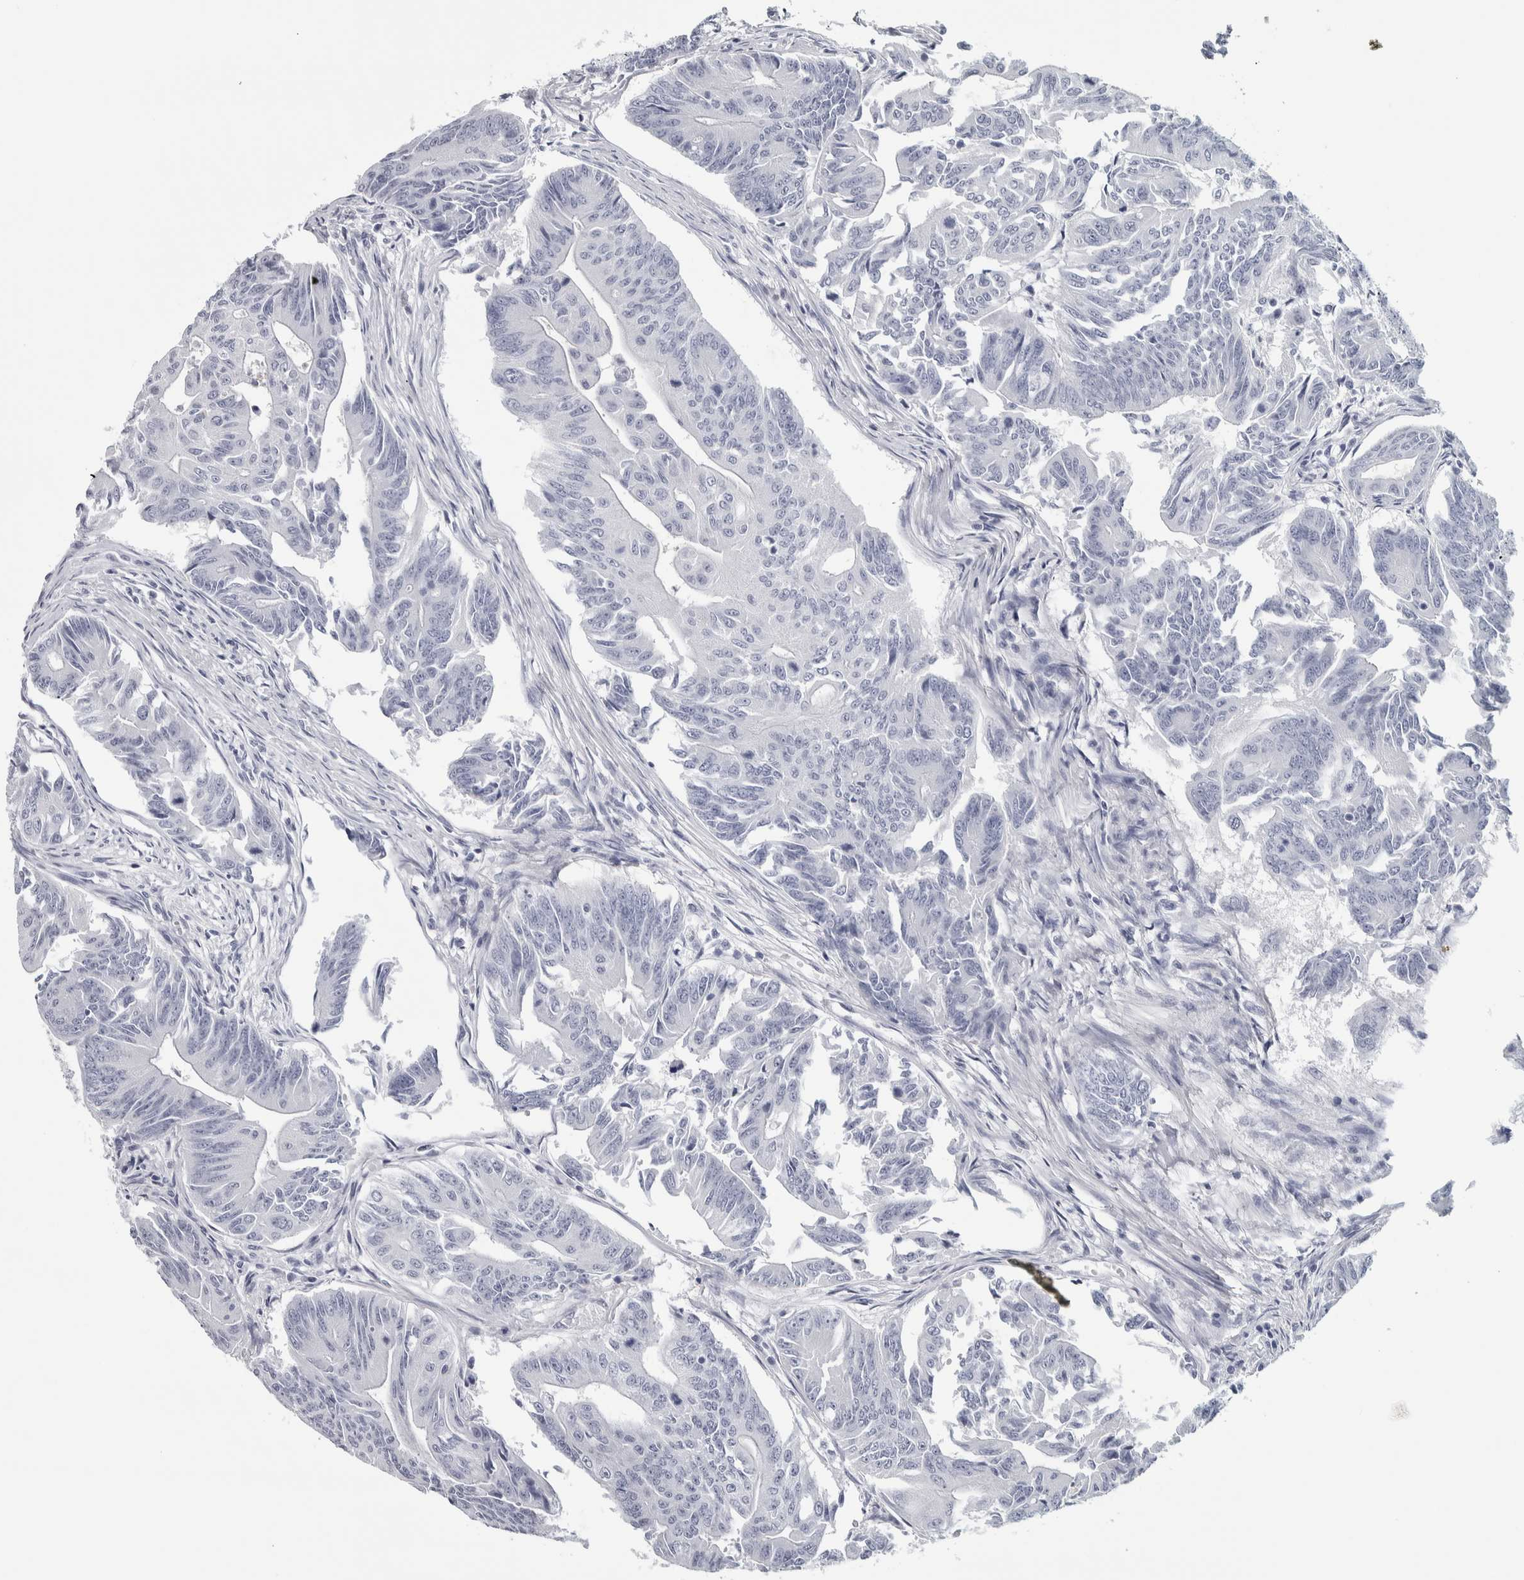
{"staining": {"intensity": "negative", "quantity": "none", "location": "none"}, "tissue": "colorectal cancer", "cell_type": "Tumor cells", "image_type": "cancer", "snomed": [{"axis": "morphology", "description": "Adenoma, NOS"}, {"axis": "morphology", "description": "Adenocarcinoma, NOS"}, {"axis": "topography", "description": "Colon"}], "caption": "Immunohistochemical staining of human colorectal adenoma demonstrates no significant positivity in tumor cells.", "gene": "NECAB1", "patient": {"sex": "male", "age": 79}}